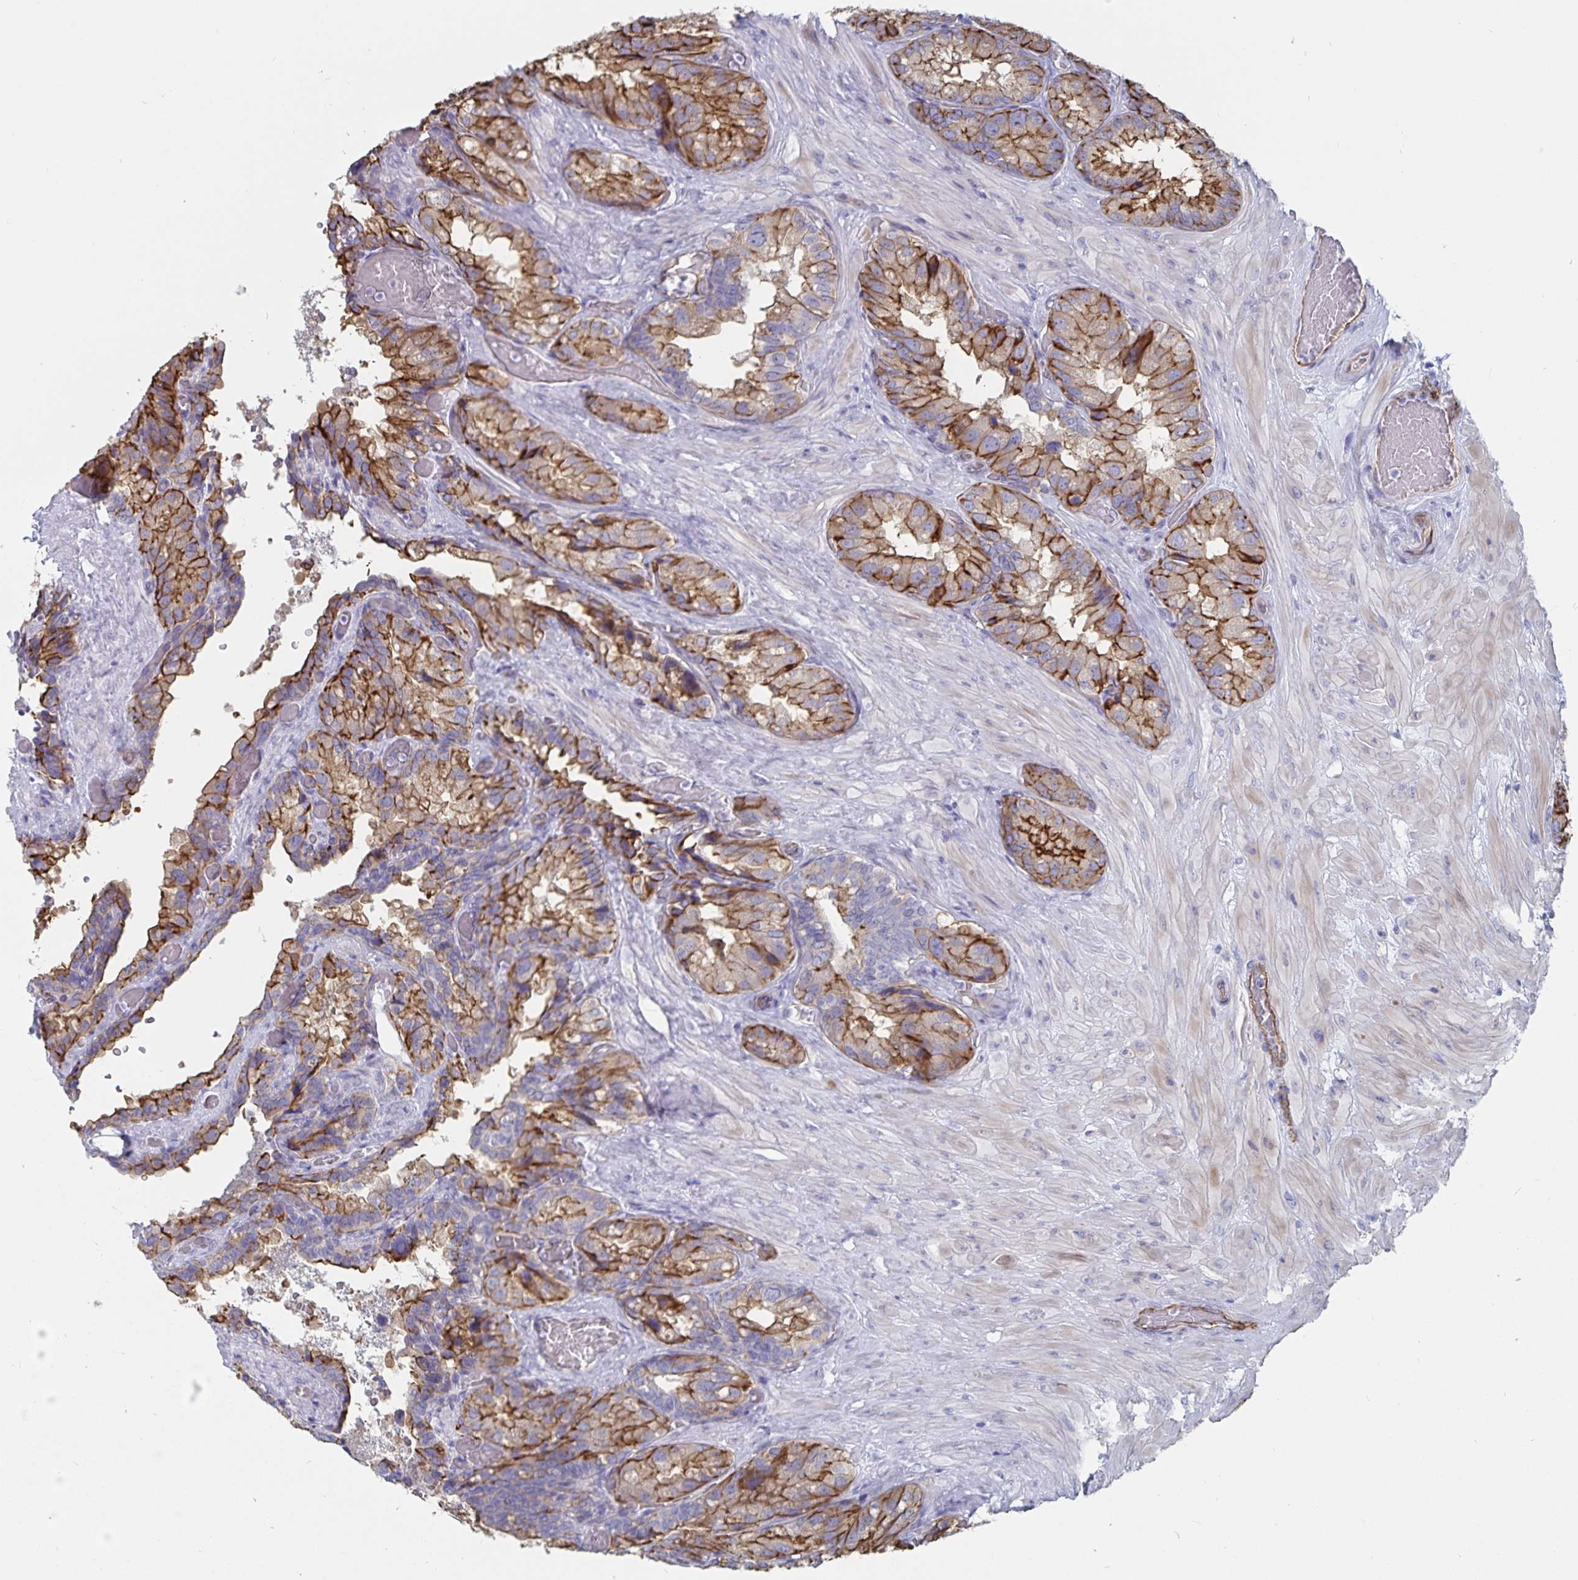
{"staining": {"intensity": "moderate", "quantity": ">75%", "location": "cytoplasmic/membranous"}, "tissue": "seminal vesicle", "cell_type": "Glandular cells", "image_type": "normal", "snomed": [{"axis": "morphology", "description": "Normal tissue, NOS"}, {"axis": "topography", "description": "Seminal veicle"}], "caption": "Seminal vesicle stained with a protein marker demonstrates moderate staining in glandular cells.", "gene": "SSTR1", "patient": {"sex": "male", "age": 60}}